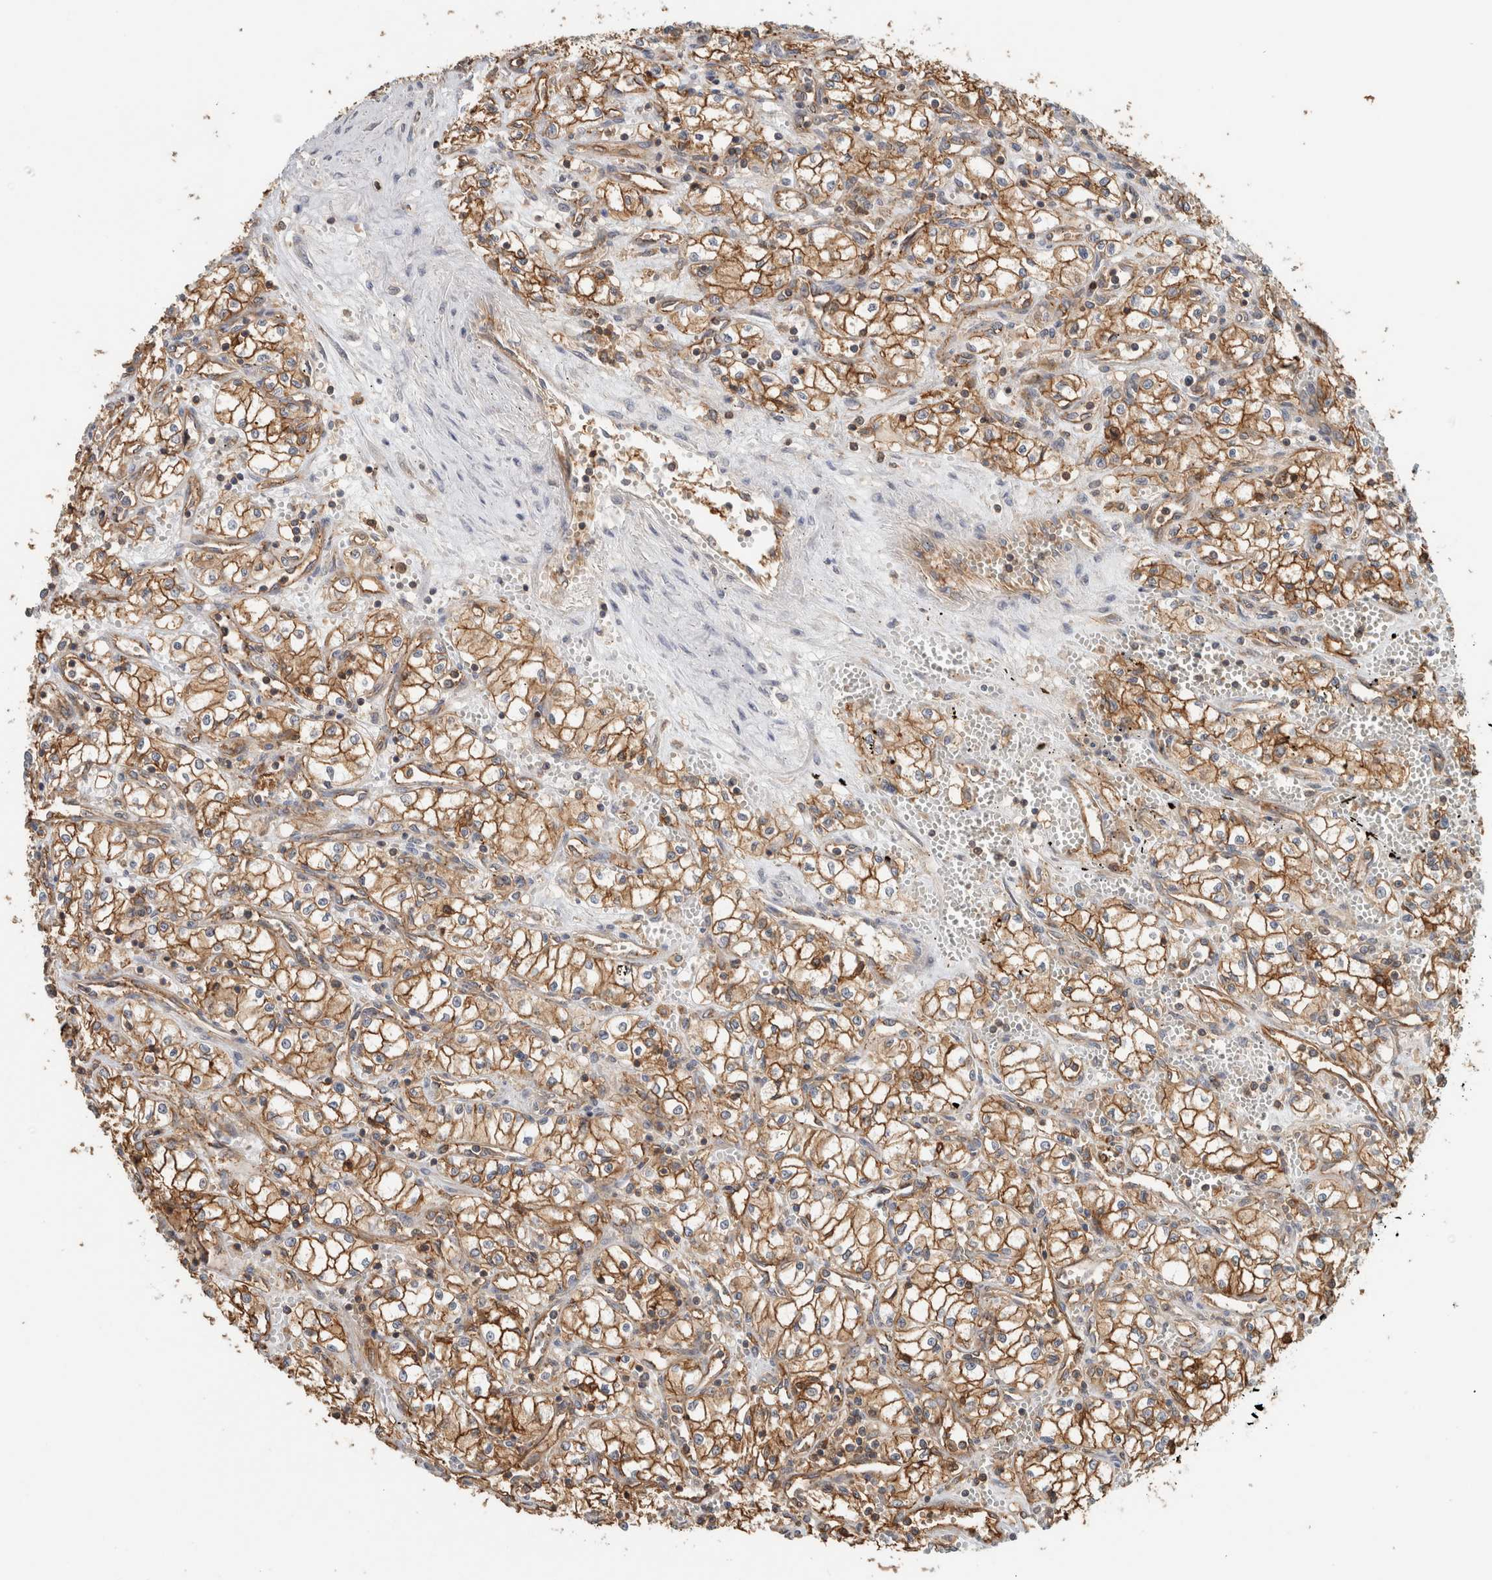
{"staining": {"intensity": "moderate", "quantity": ">75%", "location": "cytoplasmic/membranous"}, "tissue": "renal cancer", "cell_type": "Tumor cells", "image_type": "cancer", "snomed": [{"axis": "morphology", "description": "Adenocarcinoma, NOS"}, {"axis": "topography", "description": "Kidney"}], "caption": "Protein expression by immunohistochemistry (IHC) demonstrates moderate cytoplasmic/membranous positivity in approximately >75% of tumor cells in renal adenocarcinoma.", "gene": "PFDN4", "patient": {"sex": "male", "age": 59}}